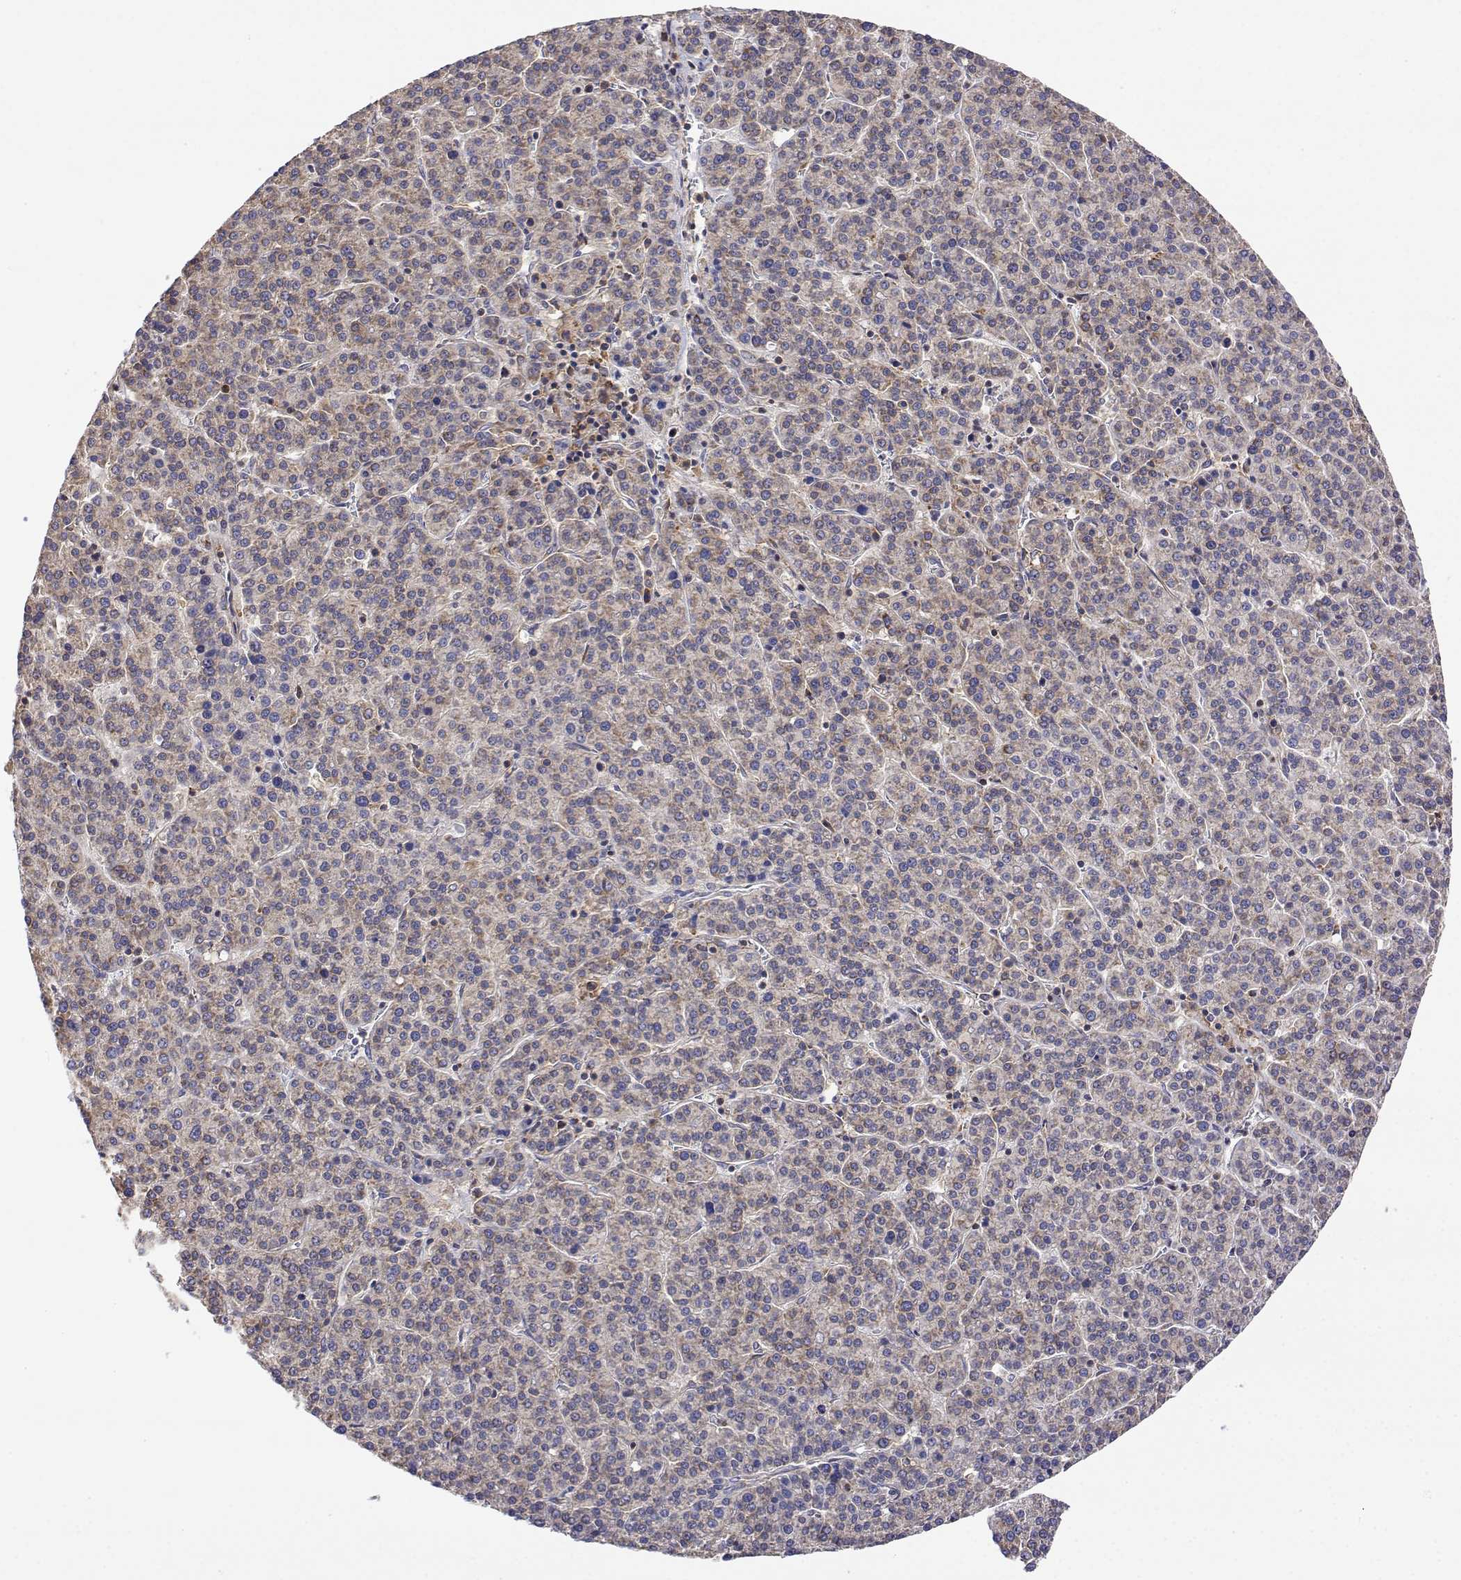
{"staining": {"intensity": "negative", "quantity": "none", "location": "none"}, "tissue": "liver cancer", "cell_type": "Tumor cells", "image_type": "cancer", "snomed": [{"axis": "morphology", "description": "Carcinoma, Hepatocellular, NOS"}, {"axis": "topography", "description": "Liver"}], "caption": "An image of human liver hepatocellular carcinoma is negative for staining in tumor cells.", "gene": "EEF1G", "patient": {"sex": "female", "age": 58}}